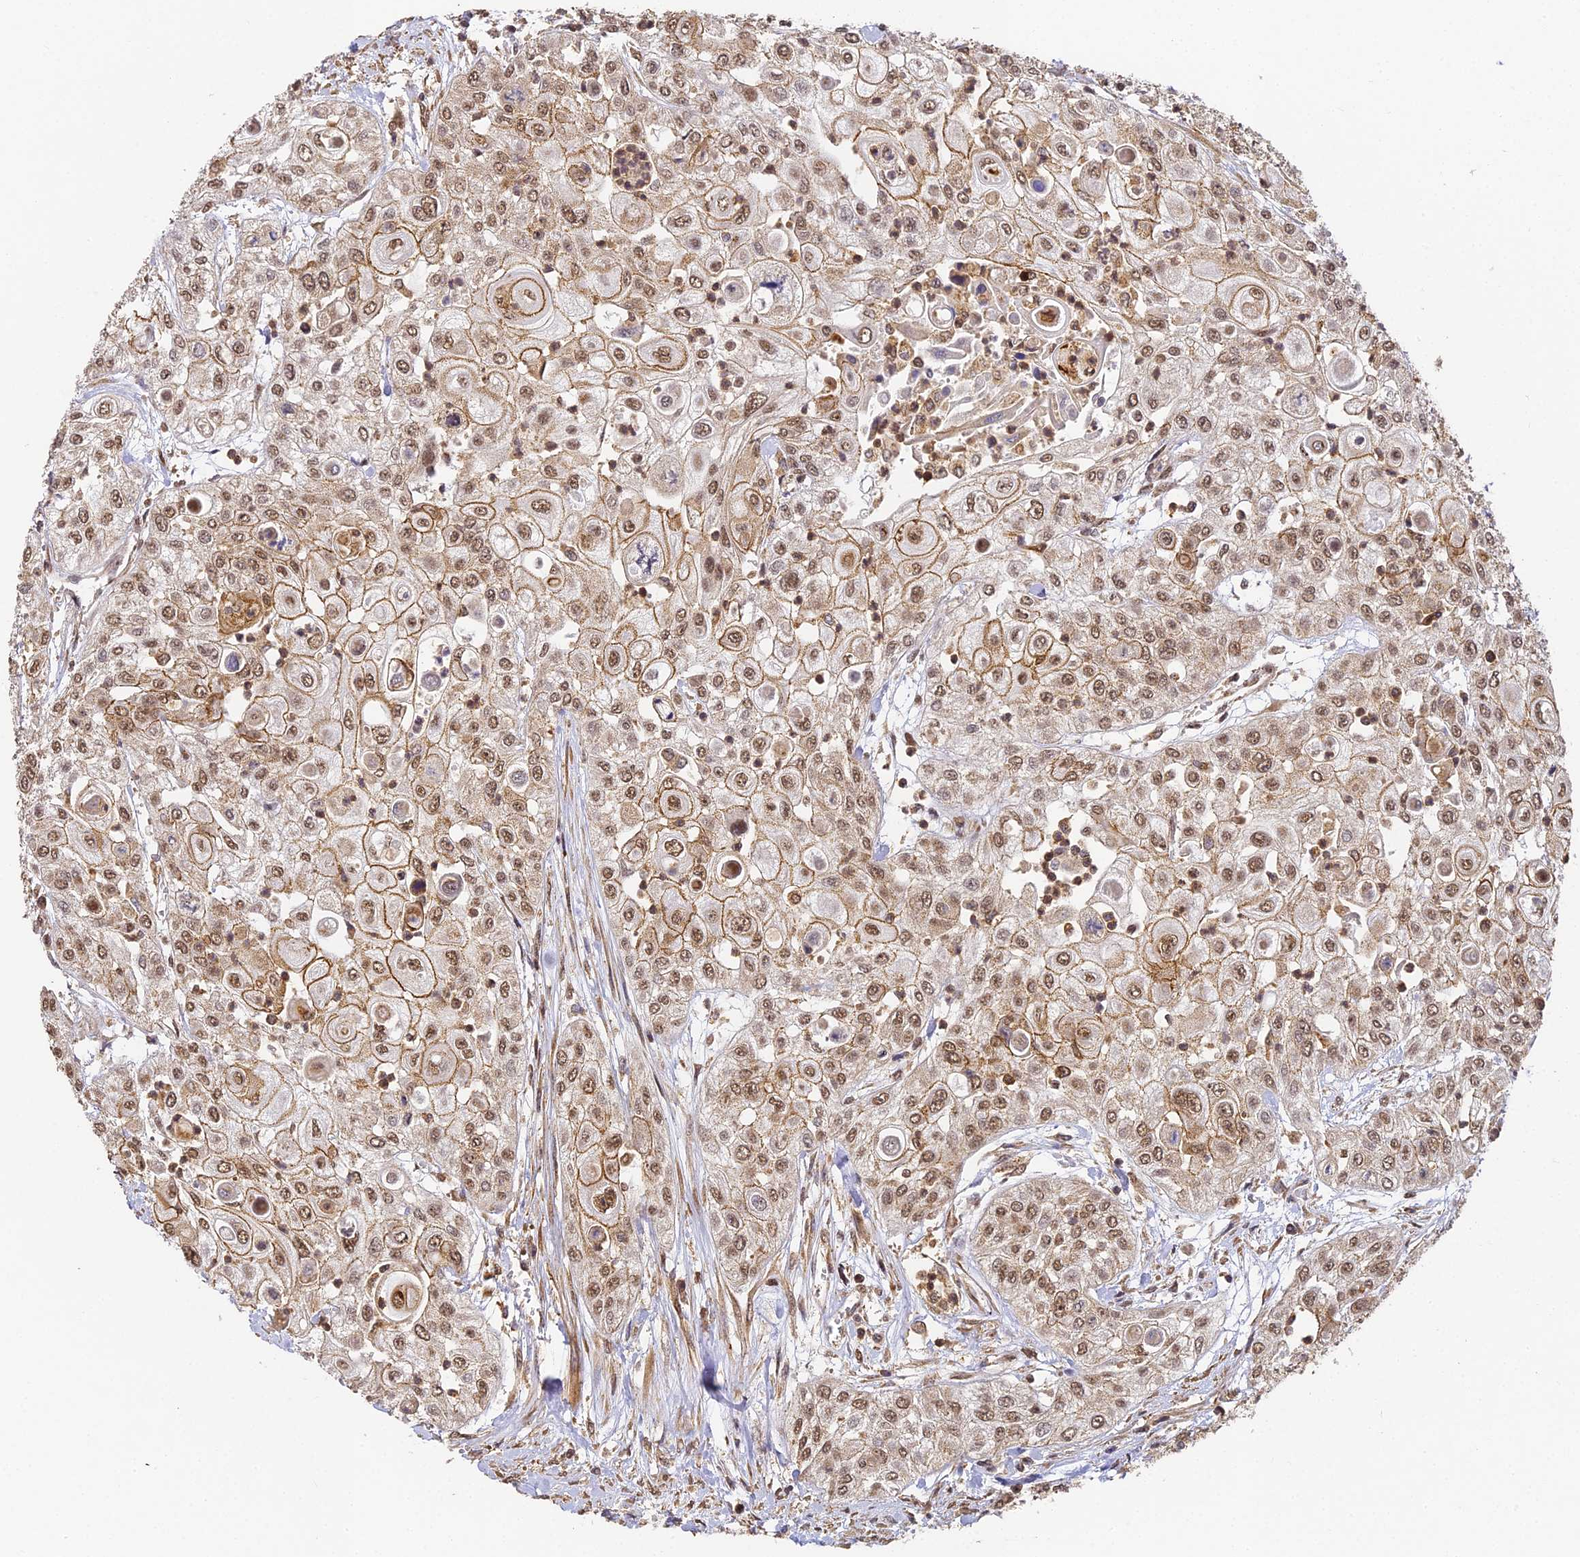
{"staining": {"intensity": "moderate", "quantity": ">75%", "location": "cytoplasmic/membranous,nuclear"}, "tissue": "urothelial cancer", "cell_type": "Tumor cells", "image_type": "cancer", "snomed": [{"axis": "morphology", "description": "Urothelial carcinoma, High grade"}, {"axis": "topography", "description": "Urinary bladder"}], "caption": "Protein expression analysis of human urothelial carcinoma (high-grade) reveals moderate cytoplasmic/membranous and nuclear staining in approximately >75% of tumor cells.", "gene": "ZNF443", "patient": {"sex": "female", "age": 79}}